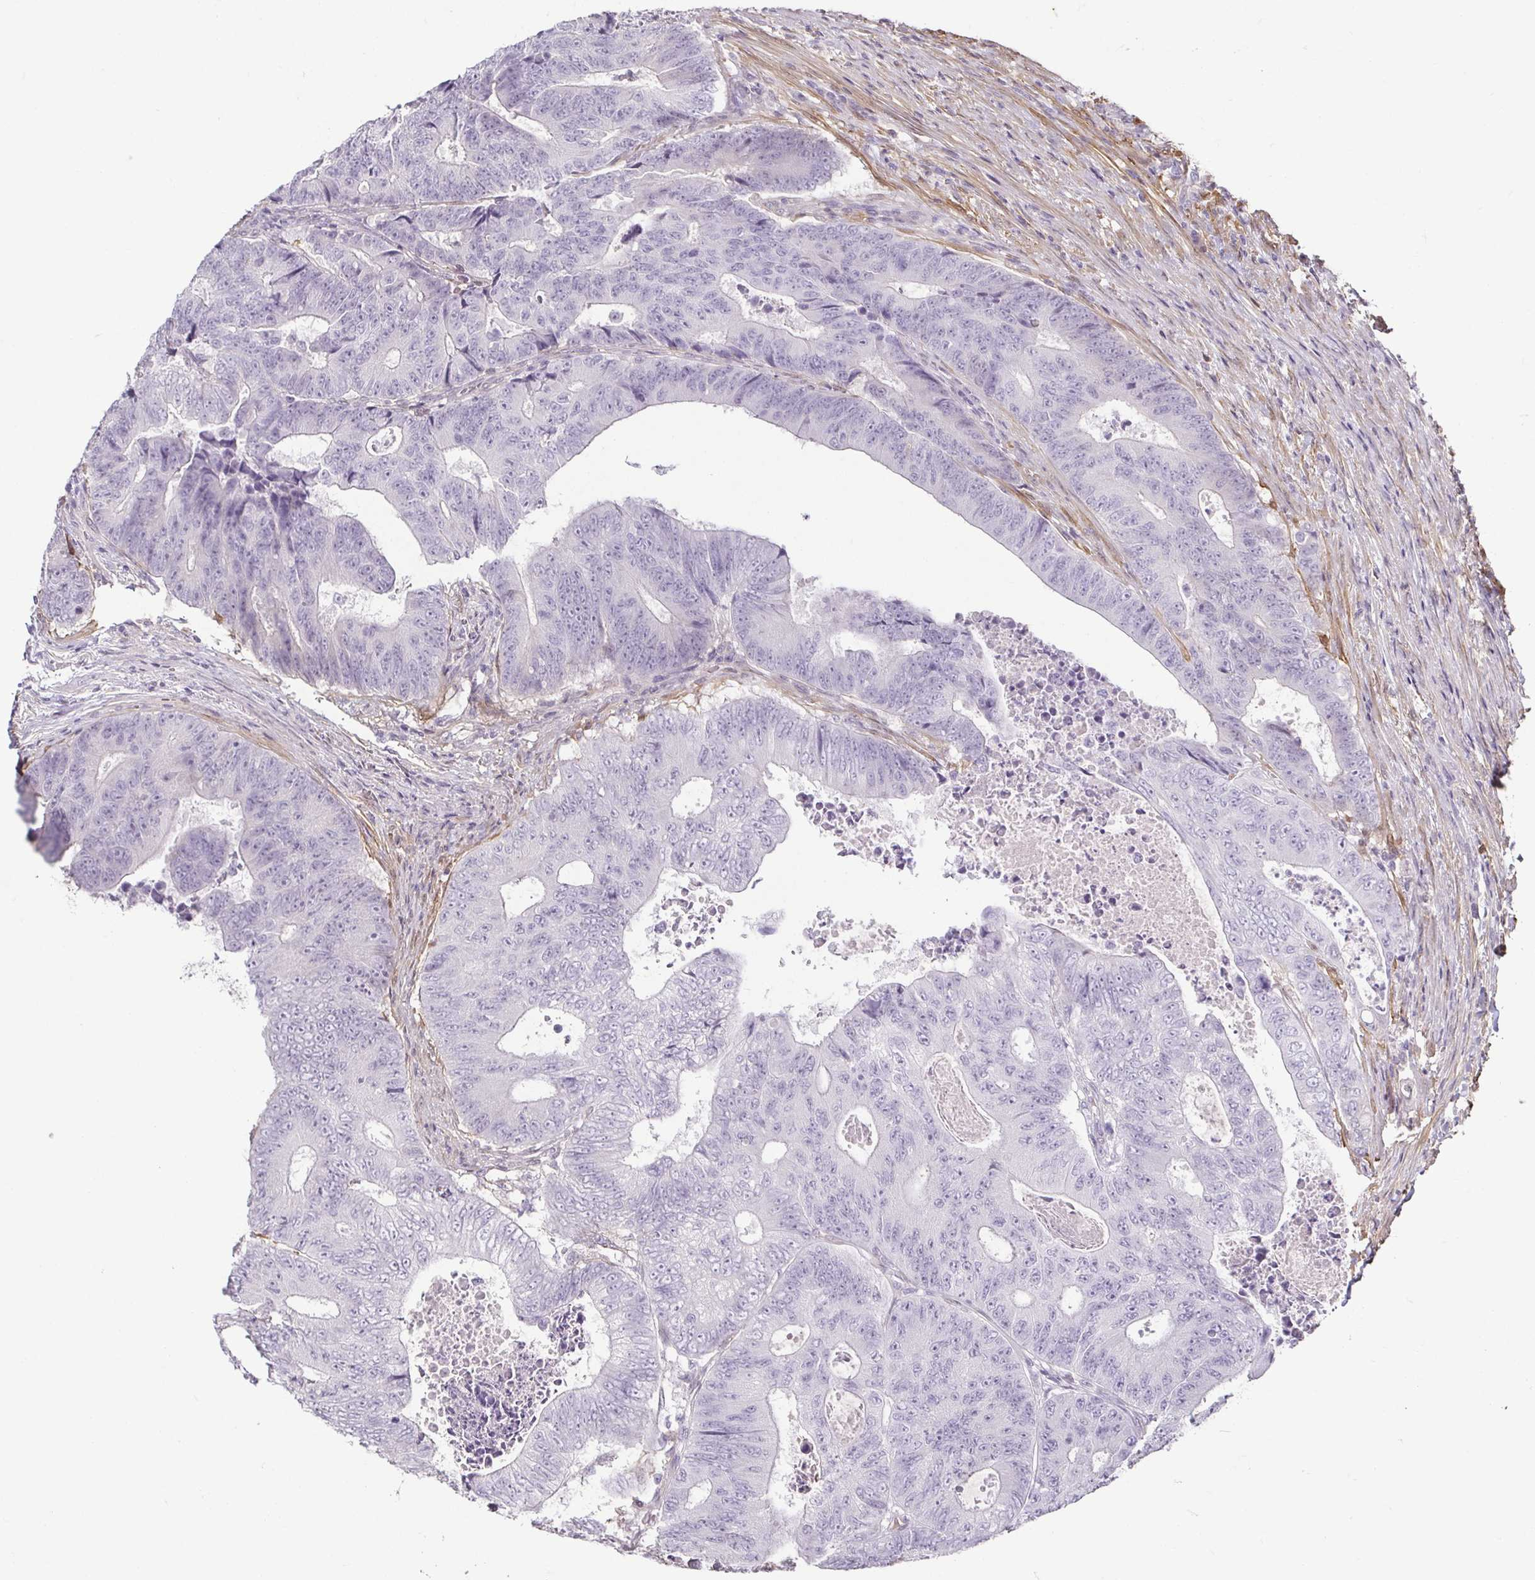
{"staining": {"intensity": "negative", "quantity": "none", "location": "none"}, "tissue": "colorectal cancer", "cell_type": "Tumor cells", "image_type": "cancer", "snomed": [{"axis": "morphology", "description": "Adenocarcinoma, NOS"}, {"axis": "topography", "description": "Colon"}], "caption": "The micrograph shows no significant expression in tumor cells of colorectal adenocarcinoma.", "gene": "HOPX", "patient": {"sex": "female", "age": 48}}